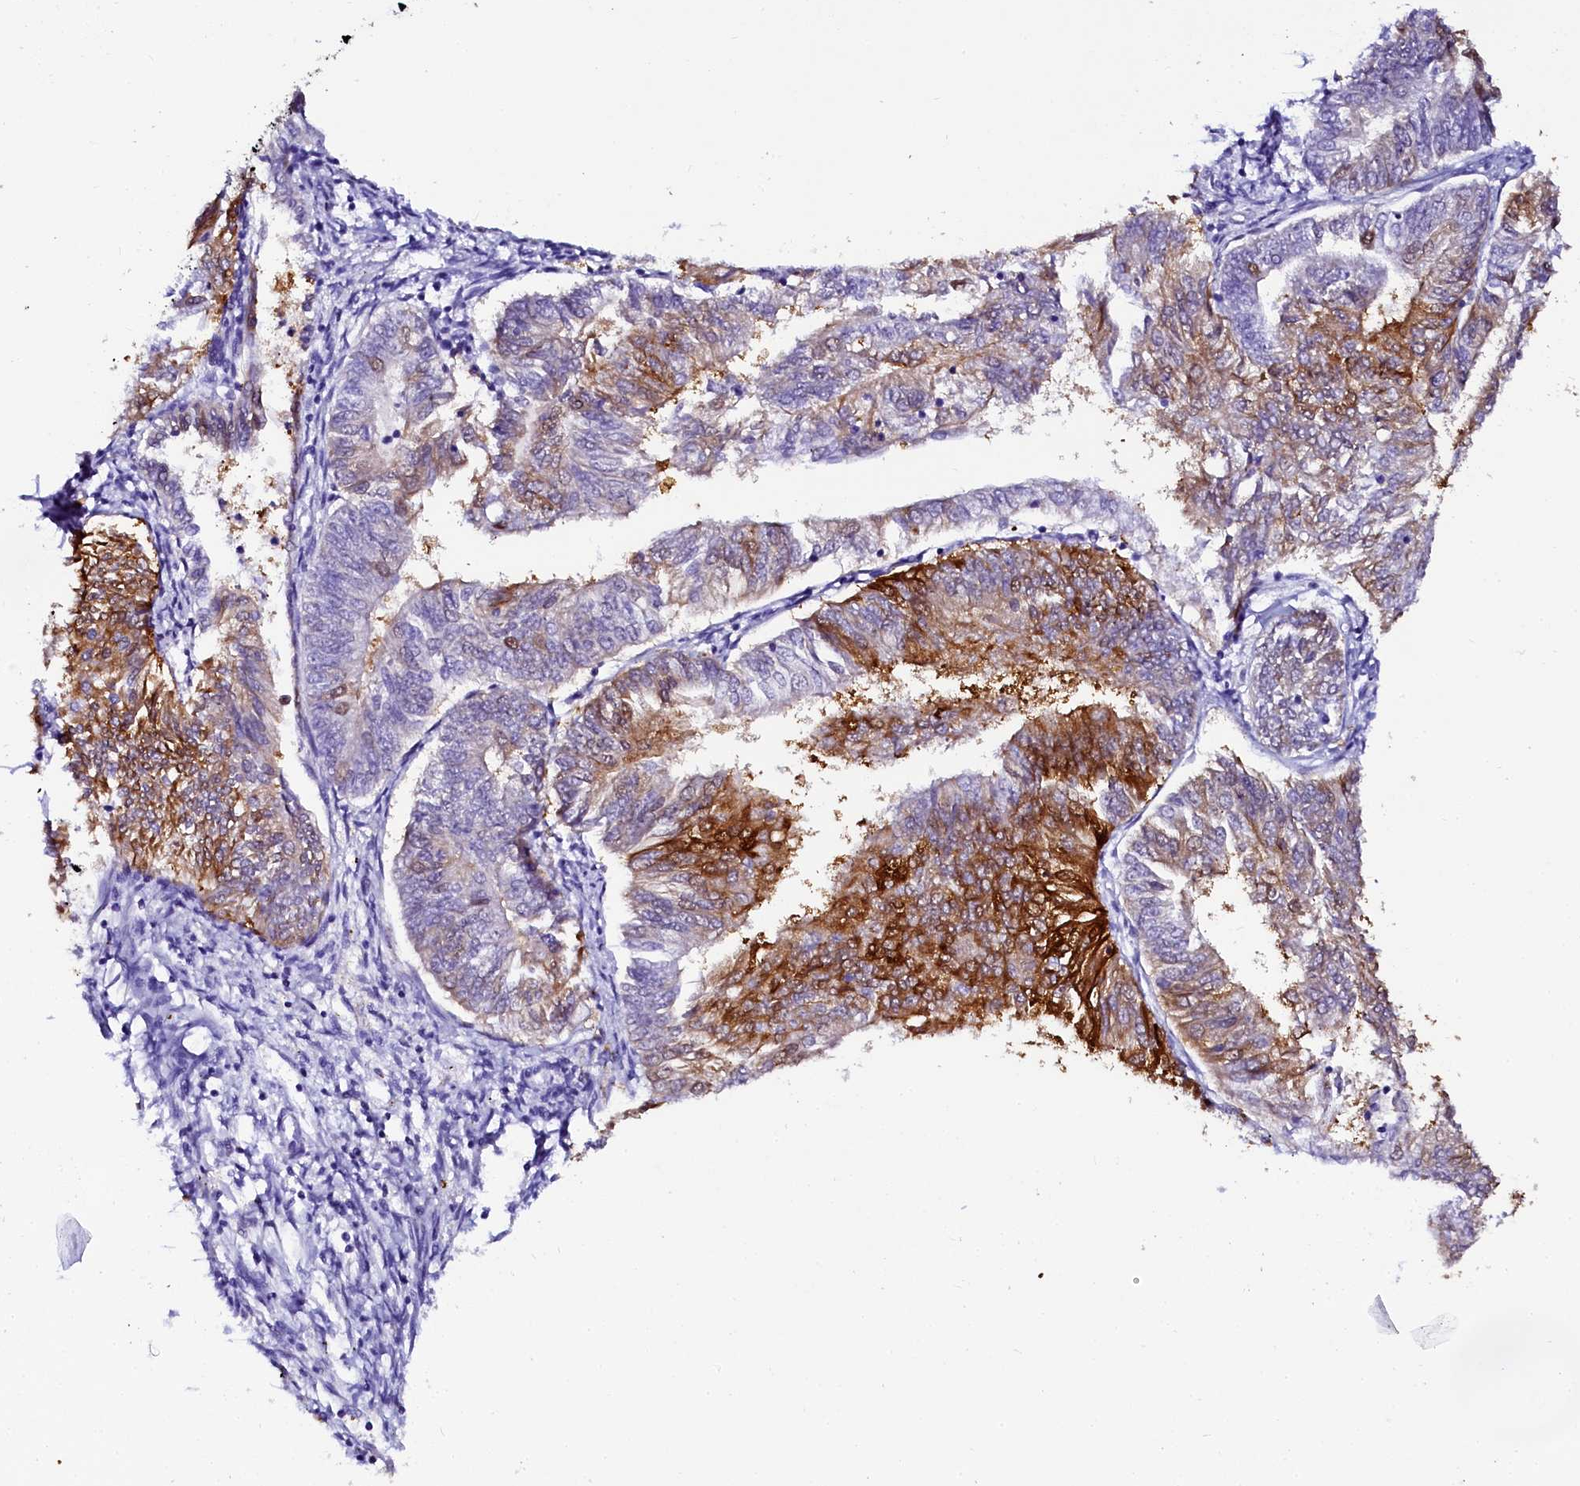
{"staining": {"intensity": "strong", "quantity": "25%-75%", "location": "cytoplasmic/membranous"}, "tissue": "endometrial cancer", "cell_type": "Tumor cells", "image_type": "cancer", "snomed": [{"axis": "morphology", "description": "Adenocarcinoma, NOS"}, {"axis": "topography", "description": "Endometrium"}], "caption": "Protein staining of adenocarcinoma (endometrial) tissue displays strong cytoplasmic/membranous staining in approximately 25%-75% of tumor cells.", "gene": "SORD", "patient": {"sex": "female", "age": 58}}